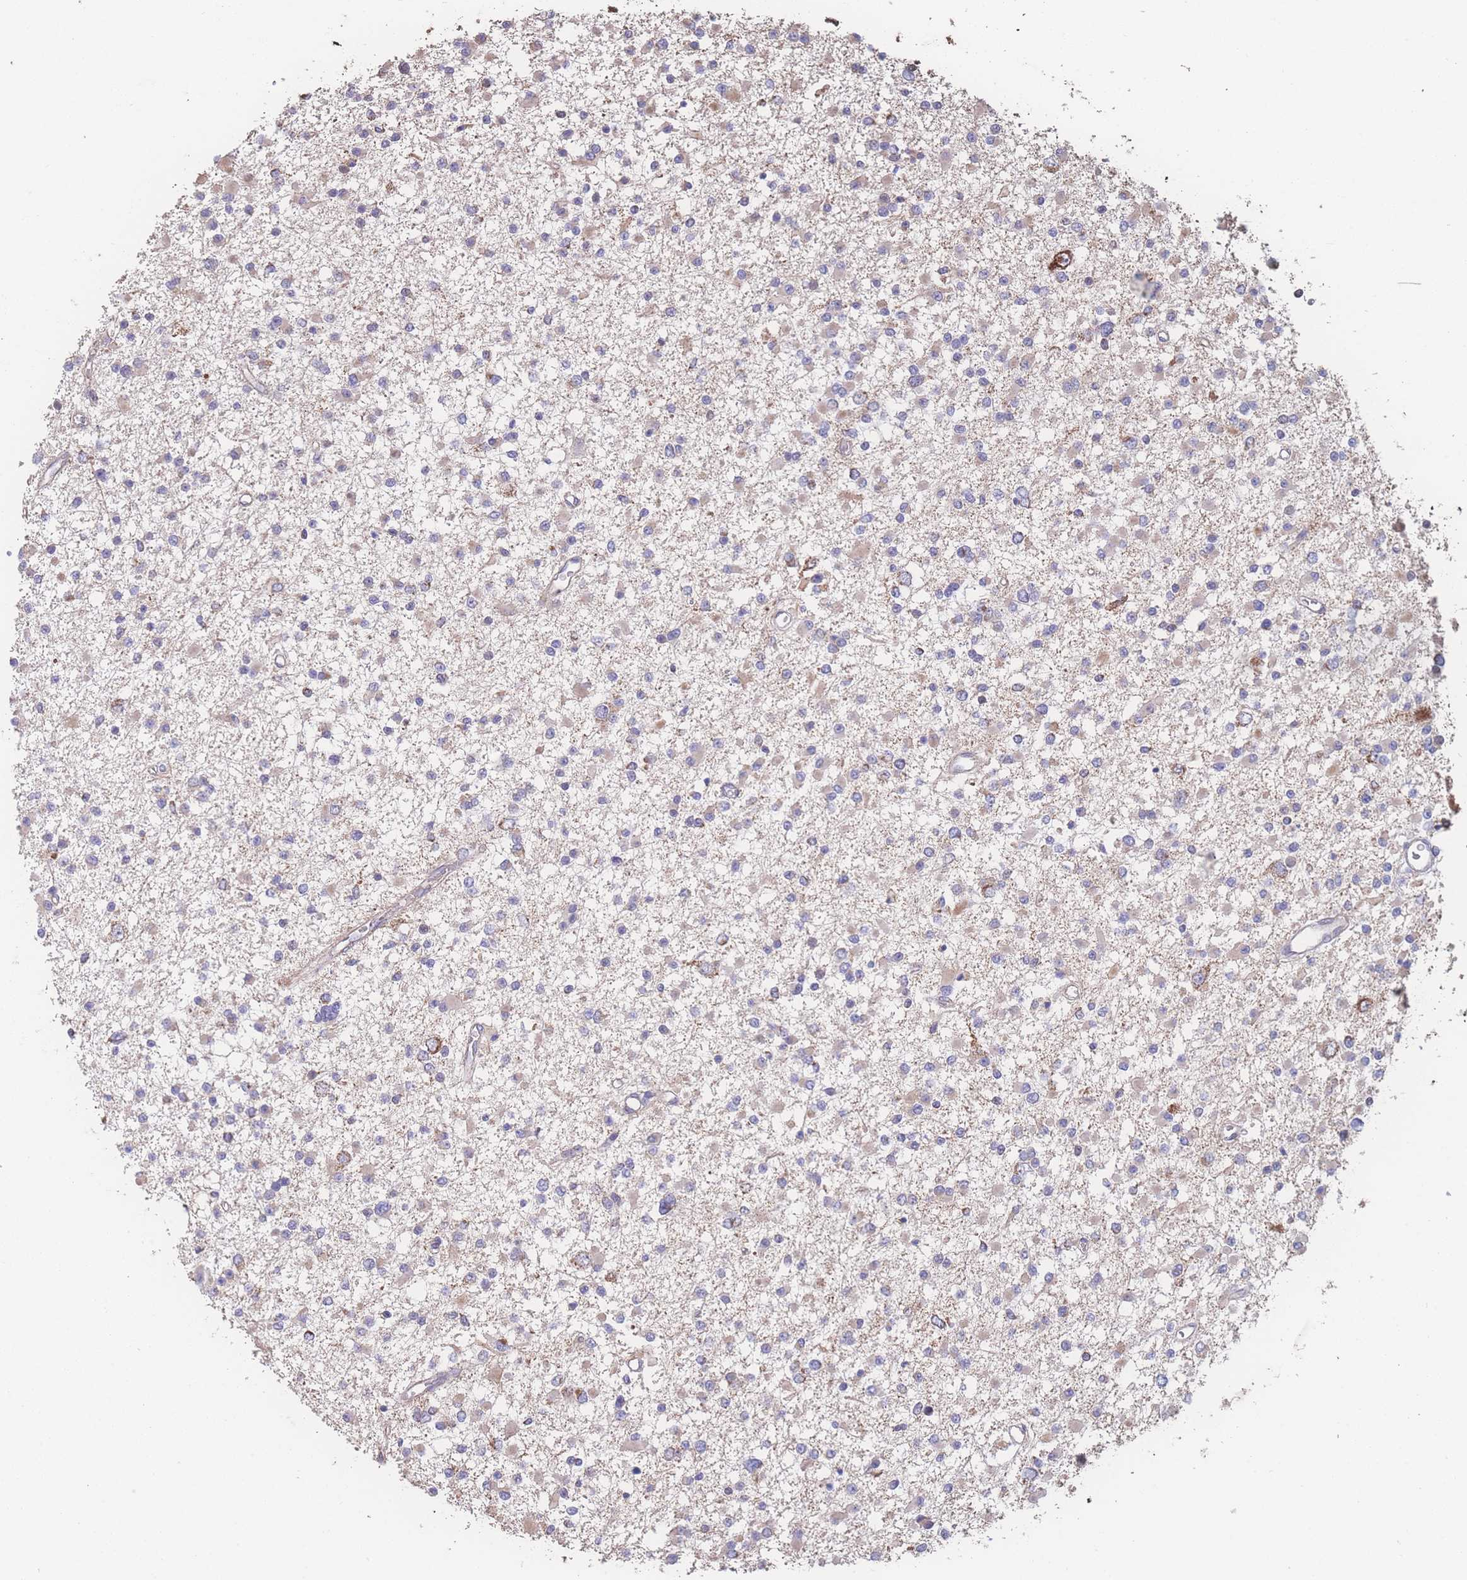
{"staining": {"intensity": "moderate", "quantity": "<25%", "location": "cytoplasmic/membranous"}, "tissue": "glioma", "cell_type": "Tumor cells", "image_type": "cancer", "snomed": [{"axis": "morphology", "description": "Glioma, malignant, Low grade"}, {"axis": "topography", "description": "Brain"}], "caption": "Protein expression analysis of low-grade glioma (malignant) demonstrates moderate cytoplasmic/membranous staining in about <25% of tumor cells. (Stains: DAB in brown, nuclei in blue, Microscopy: brightfield microscopy at high magnification).", "gene": "SGSM3", "patient": {"sex": "female", "age": 22}}